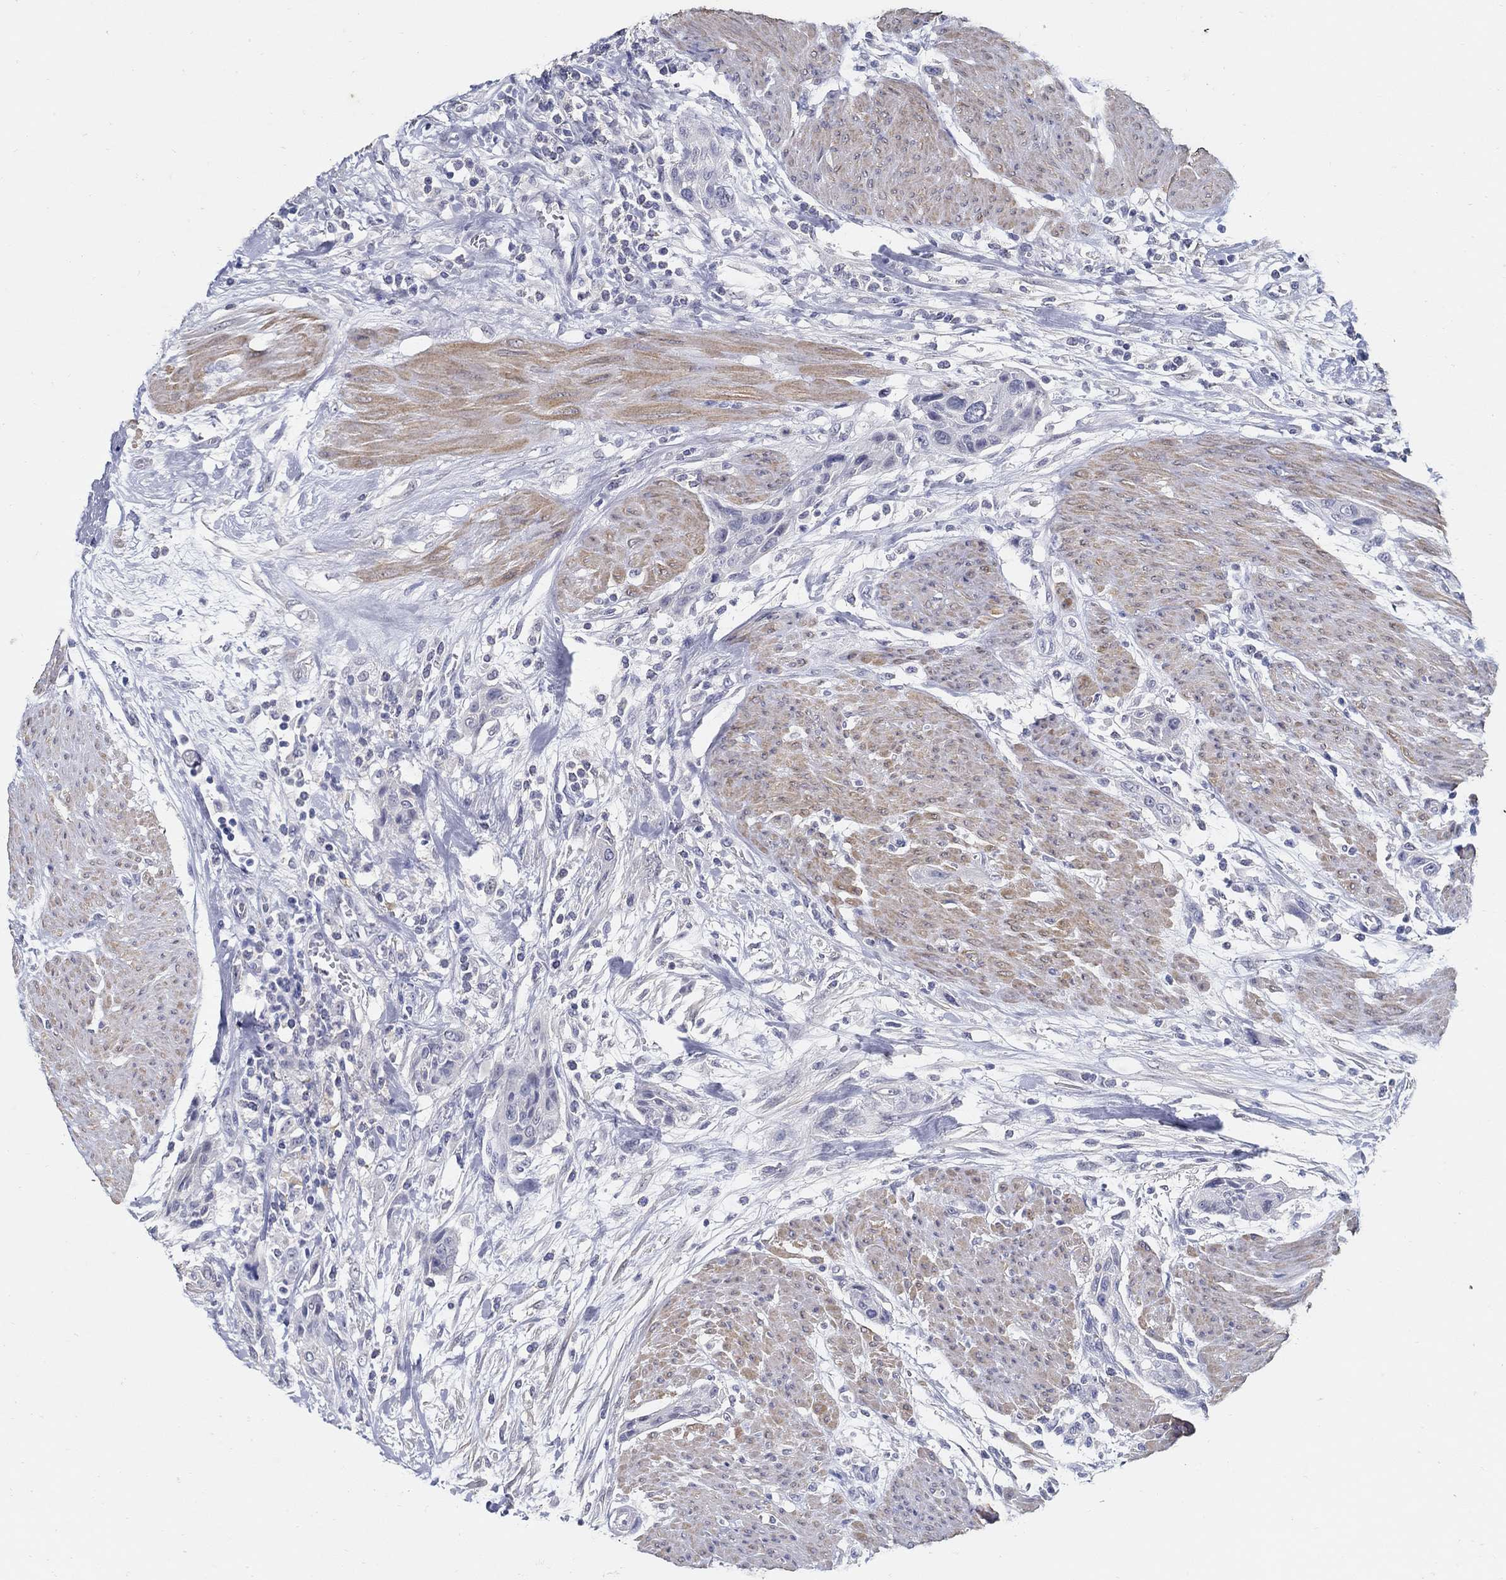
{"staining": {"intensity": "negative", "quantity": "none", "location": "none"}, "tissue": "urothelial cancer", "cell_type": "Tumor cells", "image_type": "cancer", "snomed": [{"axis": "morphology", "description": "Urothelial carcinoma, High grade"}, {"axis": "topography", "description": "Urinary bladder"}], "caption": "Tumor cells show no significant protein positivity in high-grade urothelial carcinoma. (DAB immunohistochemistry visualized using brightfield microscopy, high magnification).", "gene": "USP29", "patient": {"sex": "male", "age": 35}}